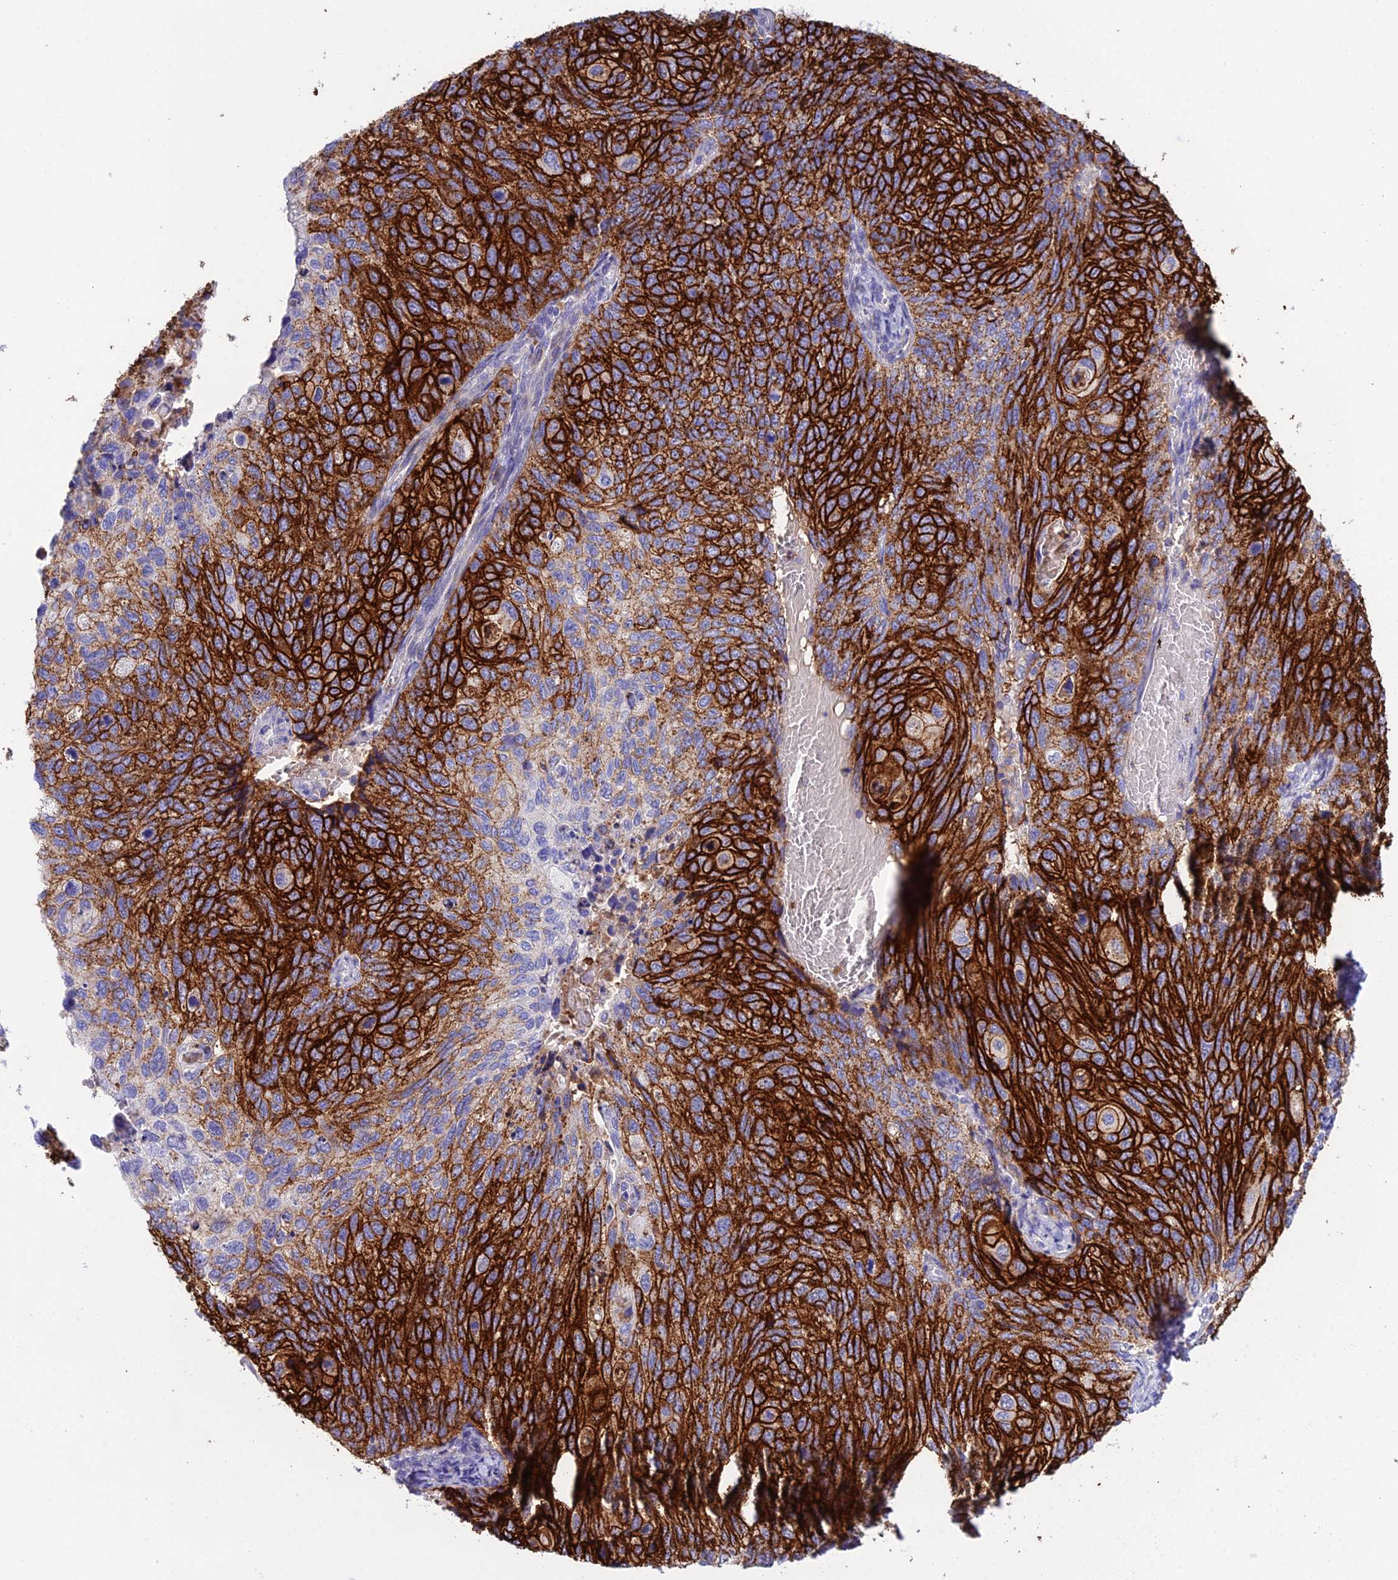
{"staining": {"intensity": "strong", "quantity": ">75%", "location": "cytoplasmic/membranous"}, "tissue": "cervical cancer", "cell_type": "Tumor cells", "image_type": "cancer", "snomed": [{"axis": "morphology", "description": "Squamous cell carcinoma, NOS"}, {"axis": "topography", "description": "Cervix"}], "caption": "IHC (DAB) staining of human cervical cancer shows strong cytoplasmic/membranous protein expression in about >75% of tumor cells.", "gene": "OR1Q1", "patient": {"sex": "female", "age": 70}}